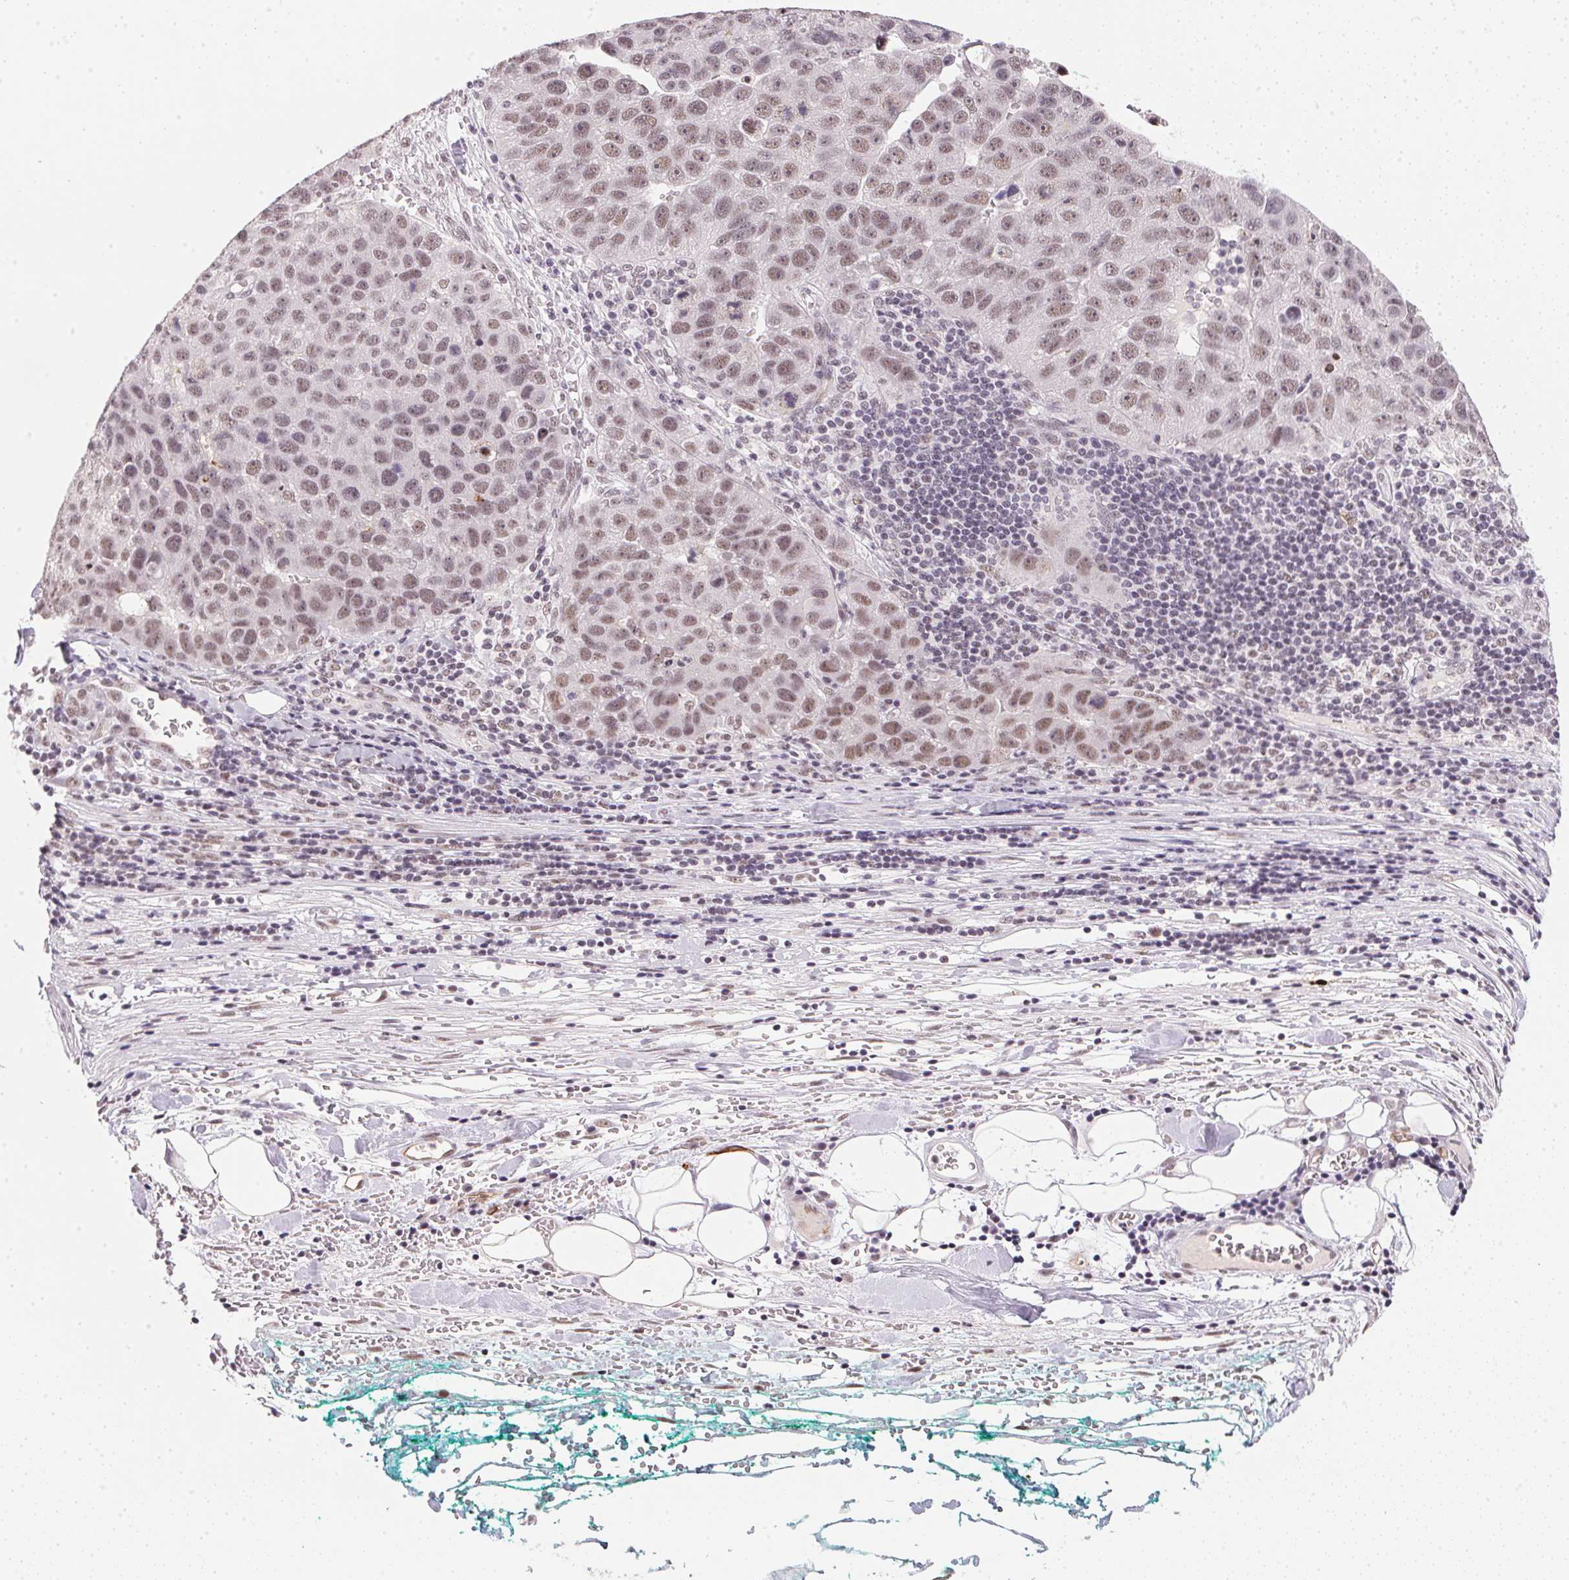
{"staining": {"intensity": "moderate", "quantity": "25%-75%", "location": "nuclear"}, "tissue": "pancreatic cancer", "cell_type": "Tumor cells", "image_type": "cancer", "snomed": [{"axis": "morphology", "description": "Adenocarcinoma, NOS"}, {"axis": "topography", "description": "Pancreas"}], "caption": "Adenocarcinoma (pancreatic) stained with DAB (3,3'-diaminobenzidine) immunohistochemistry (IHC) exhibits medium levels of moderate nuclear staining in about 25%-75% of tumor cells.", "gene": "SRSF7", "patient": {"sex": "female", "age": 61}}